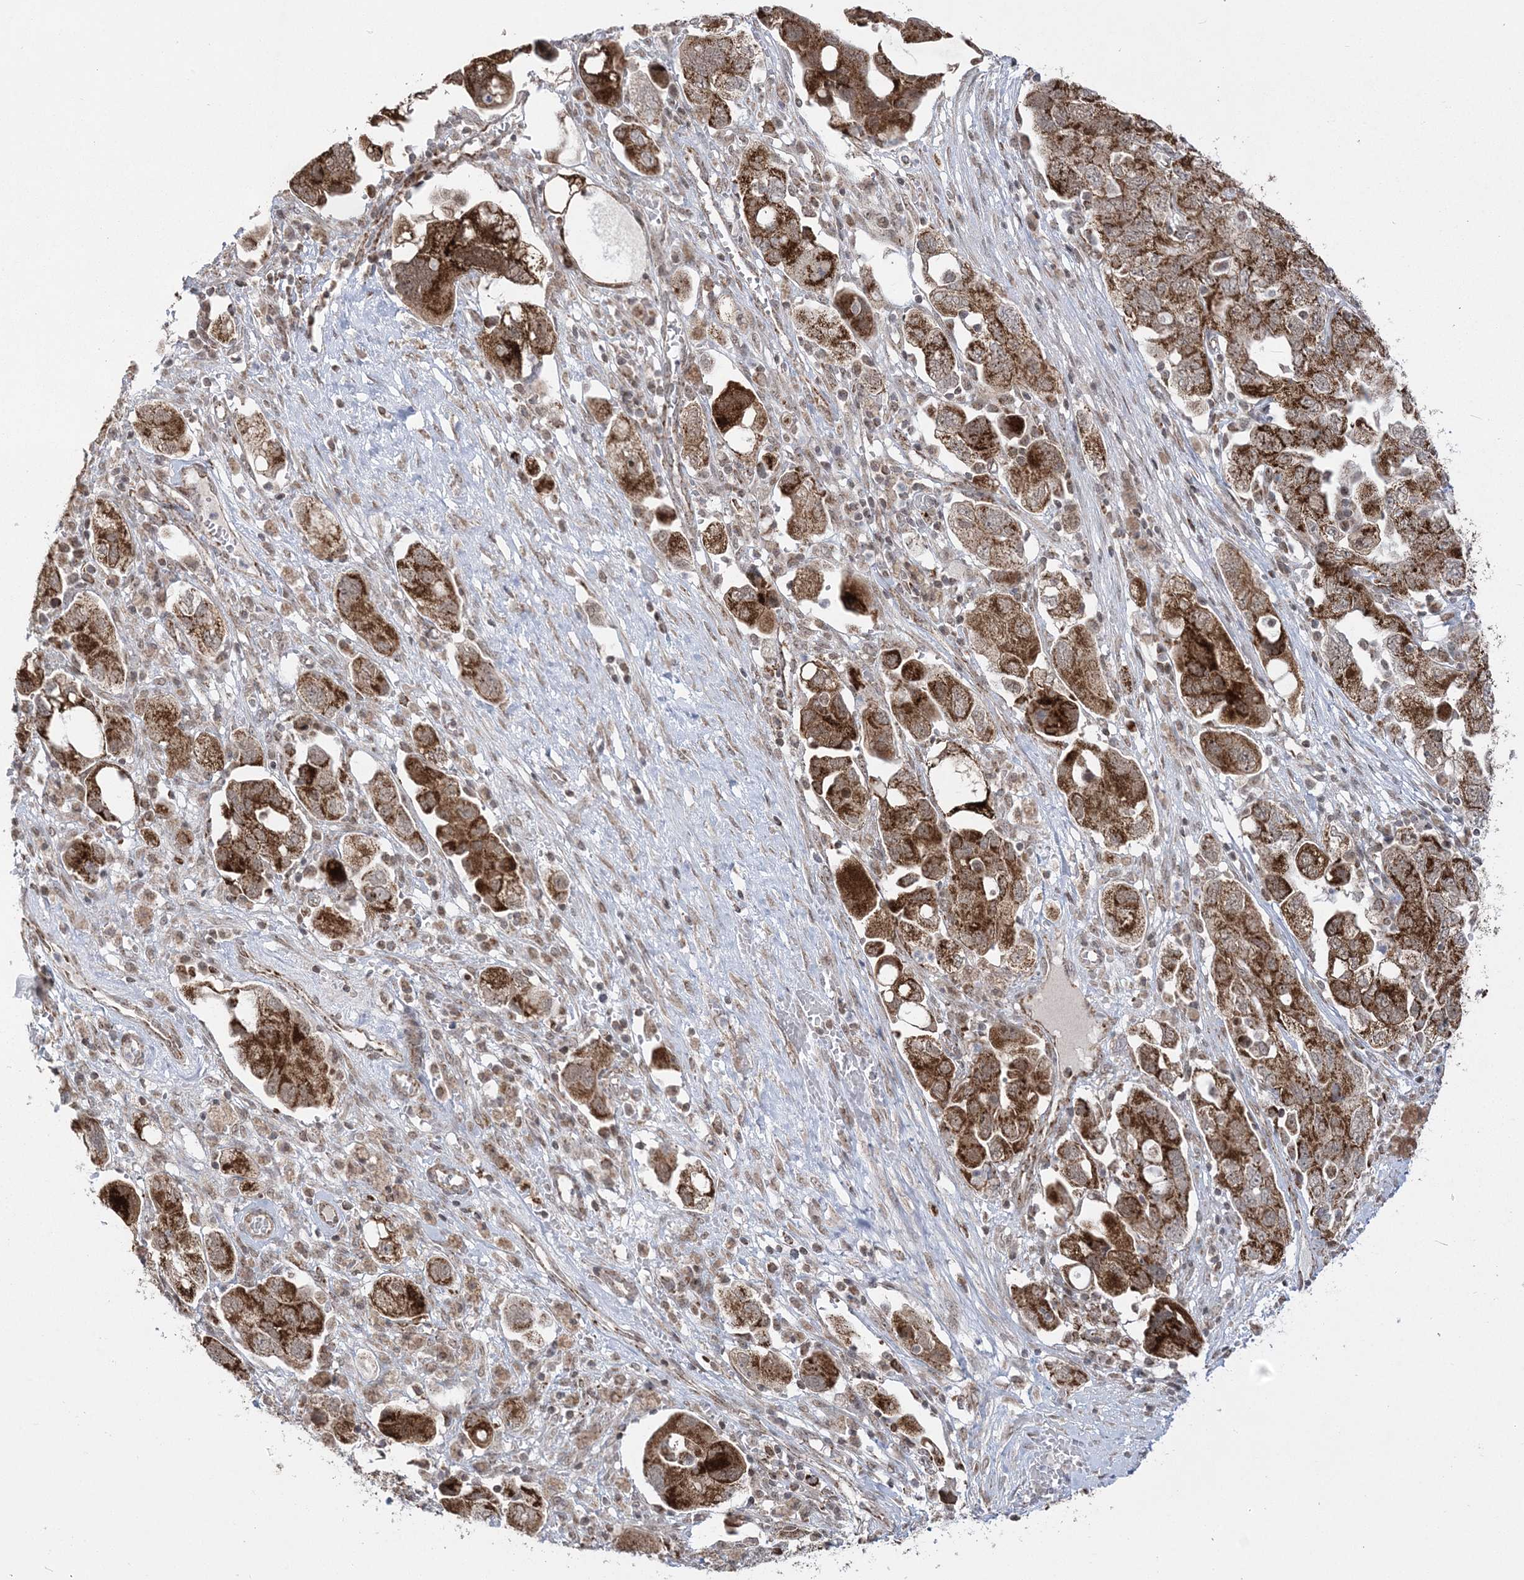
{"staining": {"intensity": "strong", "quantity": ">75%", "location": "cytoplasmic/membranous"}, "tissue": "ovarian cancer", "cell_type": "Tumor cells", "image_type": "cancer", "snomed": [{"axis": "morphology", "description": "Carcinoma, NOS"}, {"axis": "morphology", "description": "Cystadenocarcinoma, serous, NOS"}, {"axis": "topography", "description": "Ovary"}], "caption": "Approximately >75% of tumor cells in carcinoma (ovarian) exhibit strong cytoplasmic/membranous protein expression as visualized by brown immunohistochemical staining.", "gene": "GRSF1", "patient": {"sex": "female", "age": 69}}